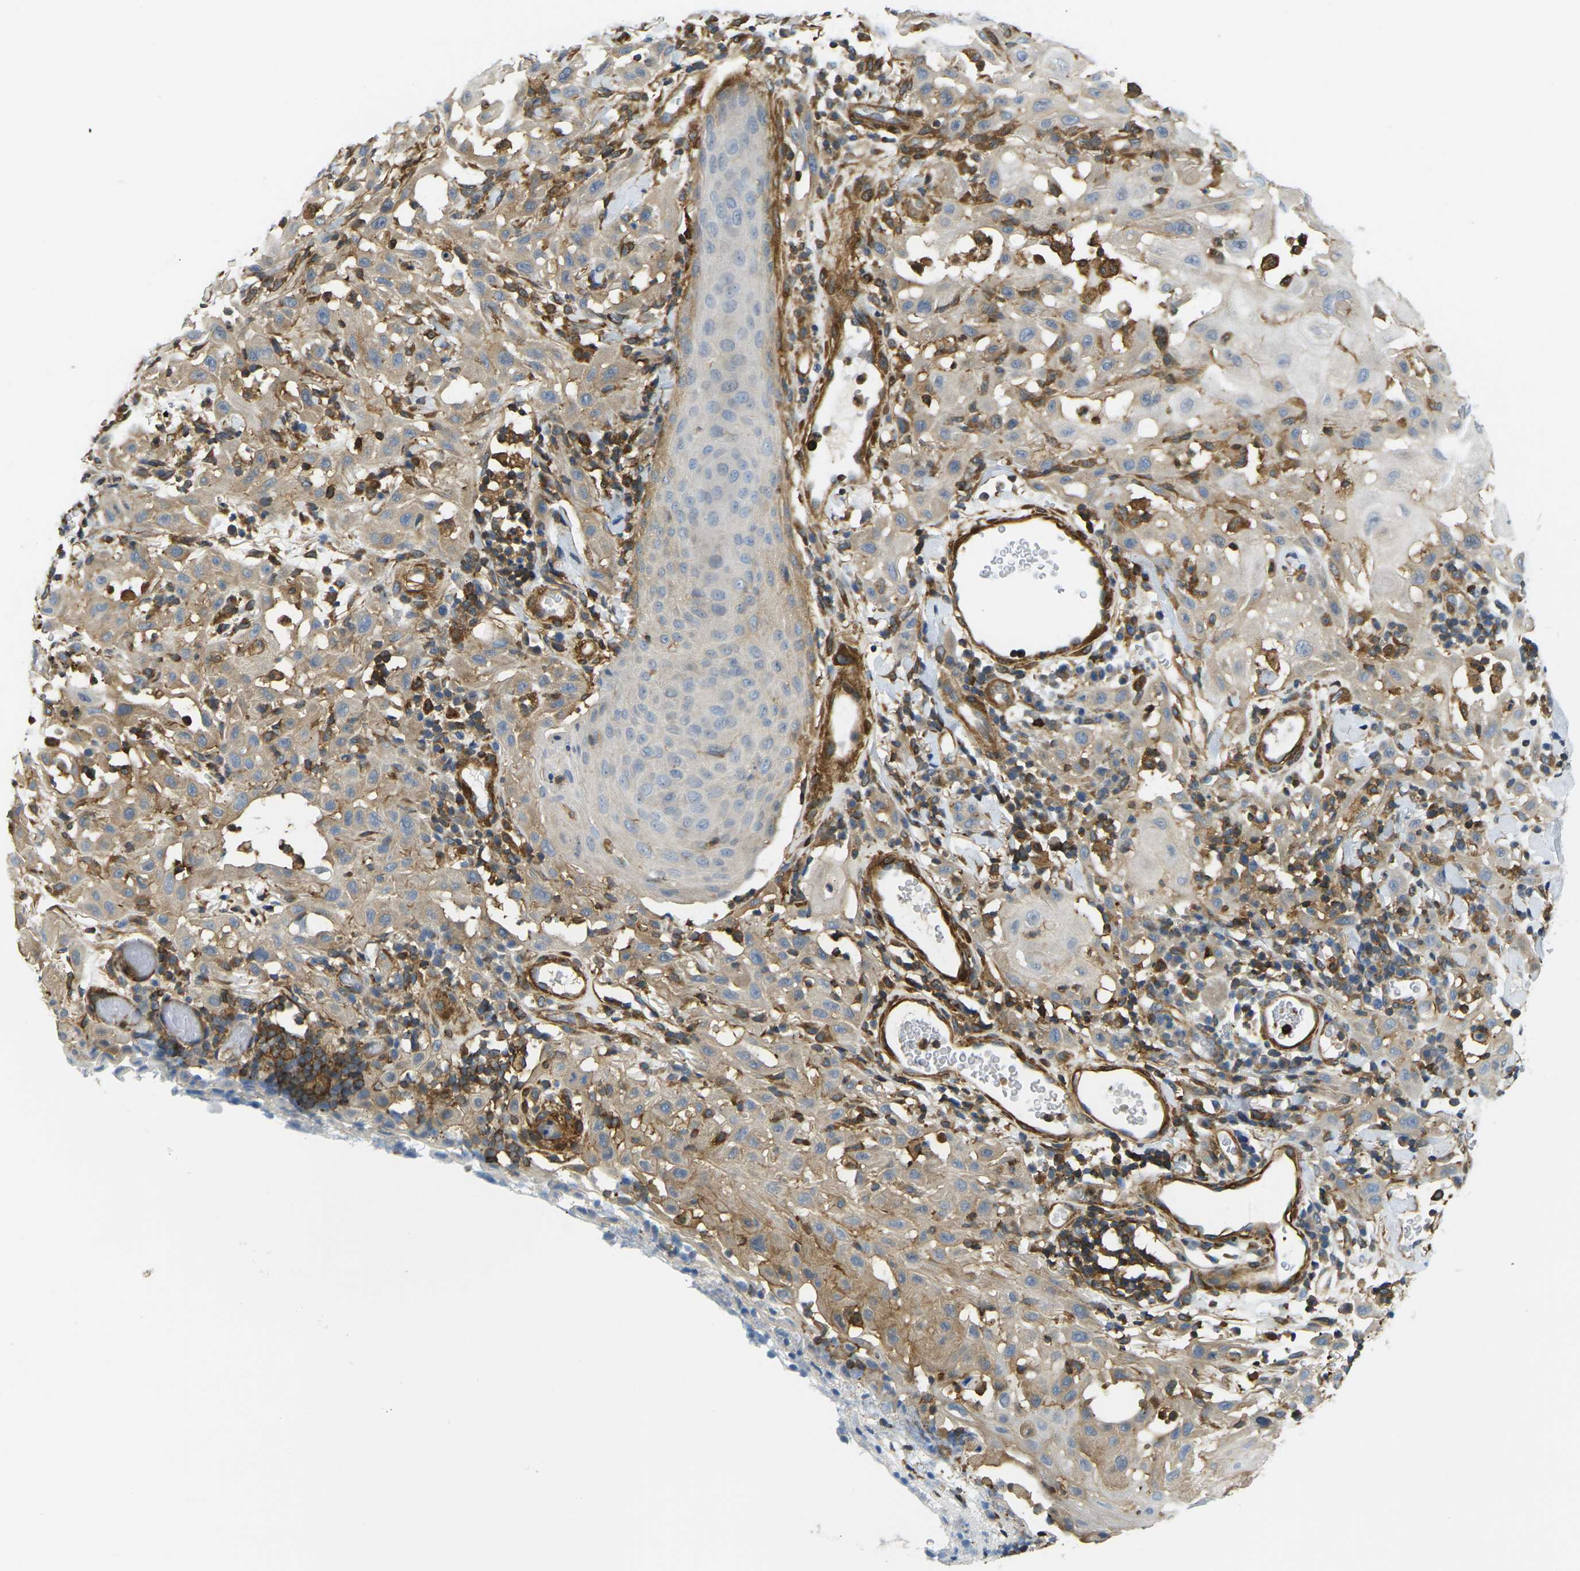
{"staining": {"intensity": "weak", "quantity": ">75%", "location": "cytoplasmic/membranous"}, "tissue": "skin cancer", "cell_type": "Tumor cells", "image_type": "cancer", "snomed": [{"axis": "morphology", "description": "Squamous cell carcinoma, NOS"}, {"axis": "topography", "description": "Skin"}], "caption": "Brown immunohistochemical staining in human skin cancer (squamous cell carcinoma) displays weak cytoplasmic/membranous staining in about >75% of tumor cells.", "gene": "LASP1", "patient": {"sex": "male", "age": 24}}